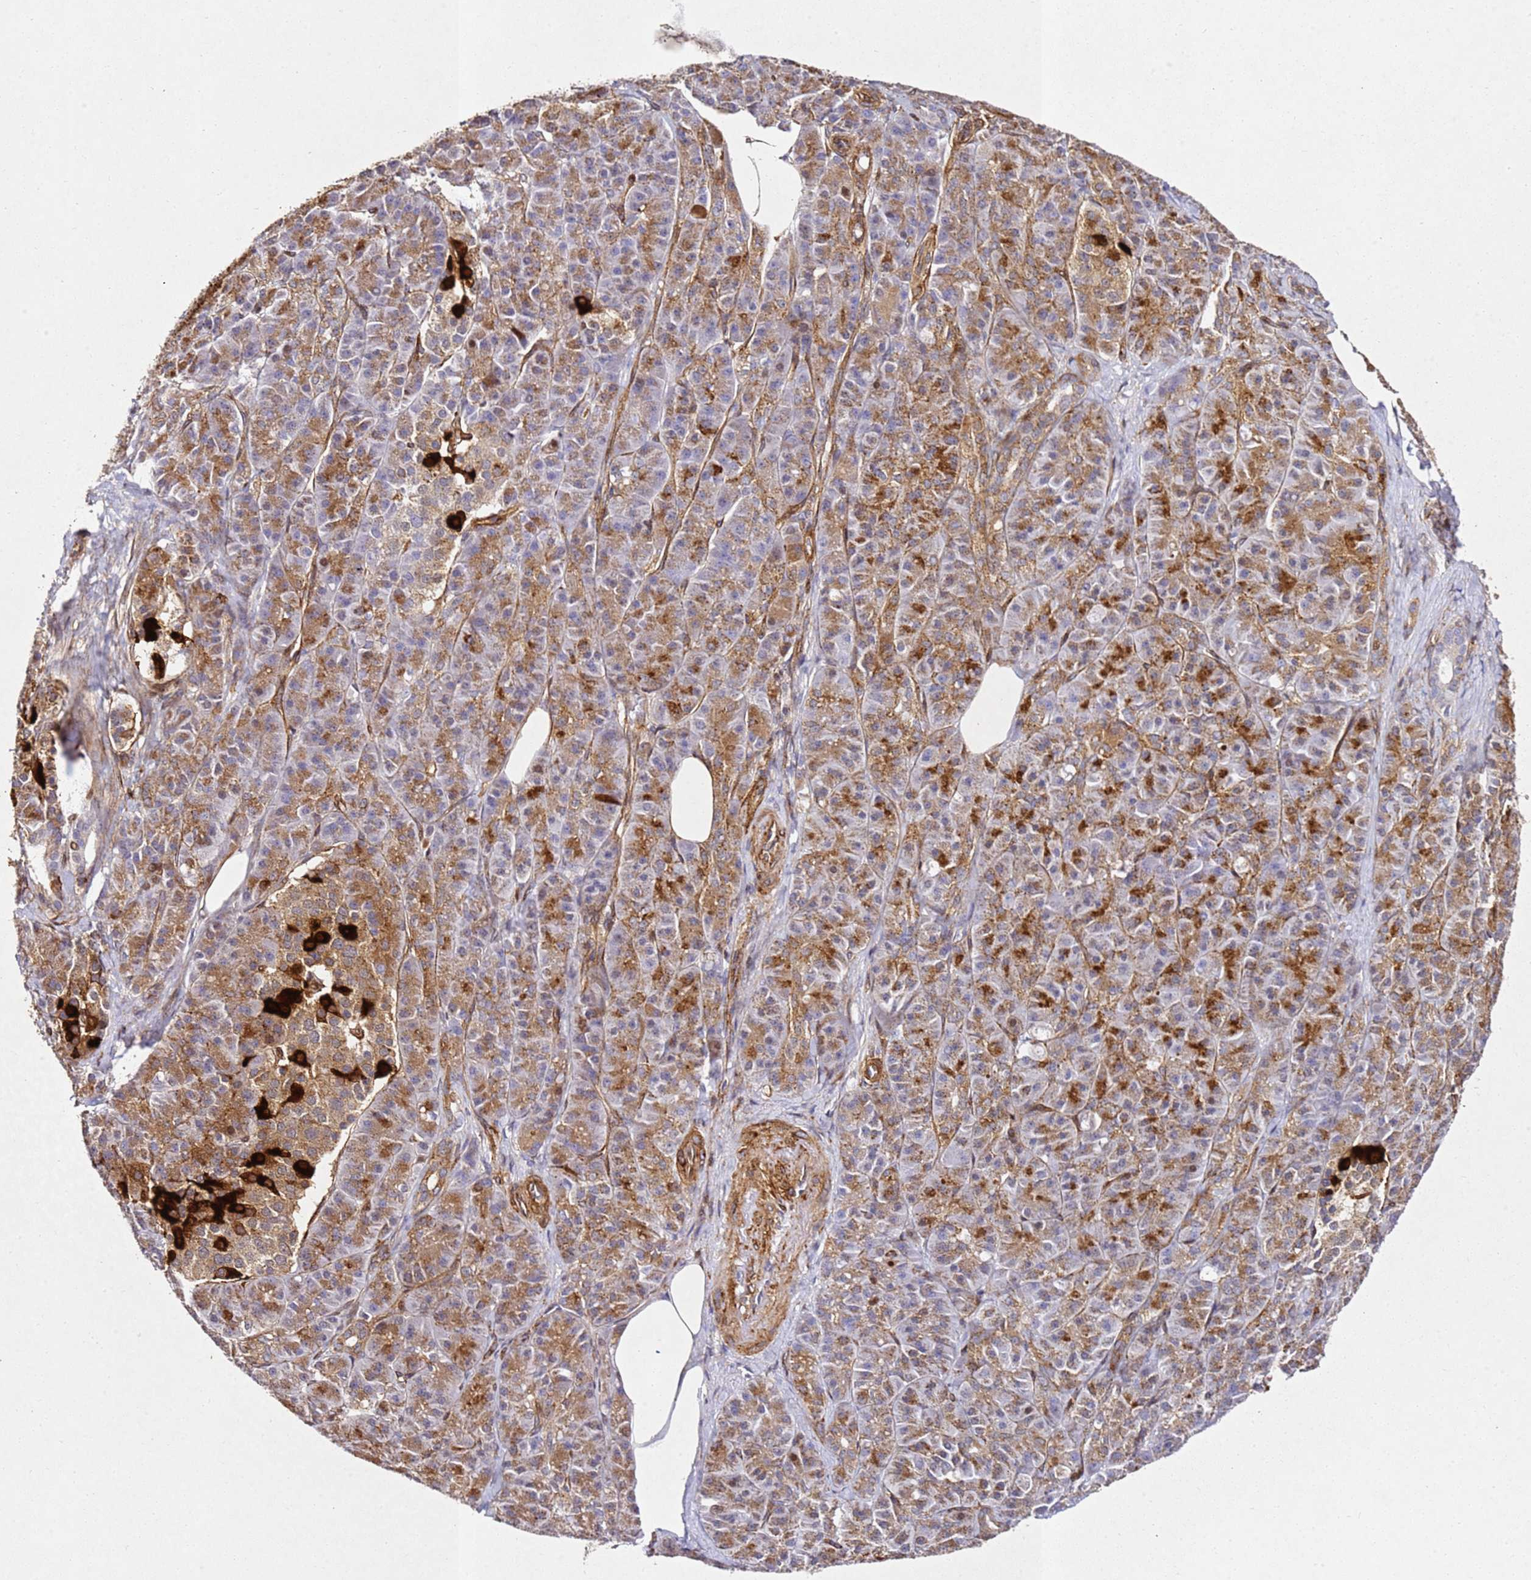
{"staining": {"intensity": "moderate", "quantity": ">75%", "location": "cytoplasmic/membranous"}, "tissue": "pancreatic cancer", "cell_type": "Tumor cells", "image_type": "cancer", "snomed": [{"axis": "morphology", "description": "Adenocarcinoma, NOS"}, {"axis": "topography", "description": "Pancreas"}], "caption": "Immunohistochemical staining of pancreatic adenocarcinoma displays moderate cytoplasmic/membranous protein positivity in about >75% of tumor cells.", "gene": "ZNF296", "patient": {"sex": "male", "age": 57}}